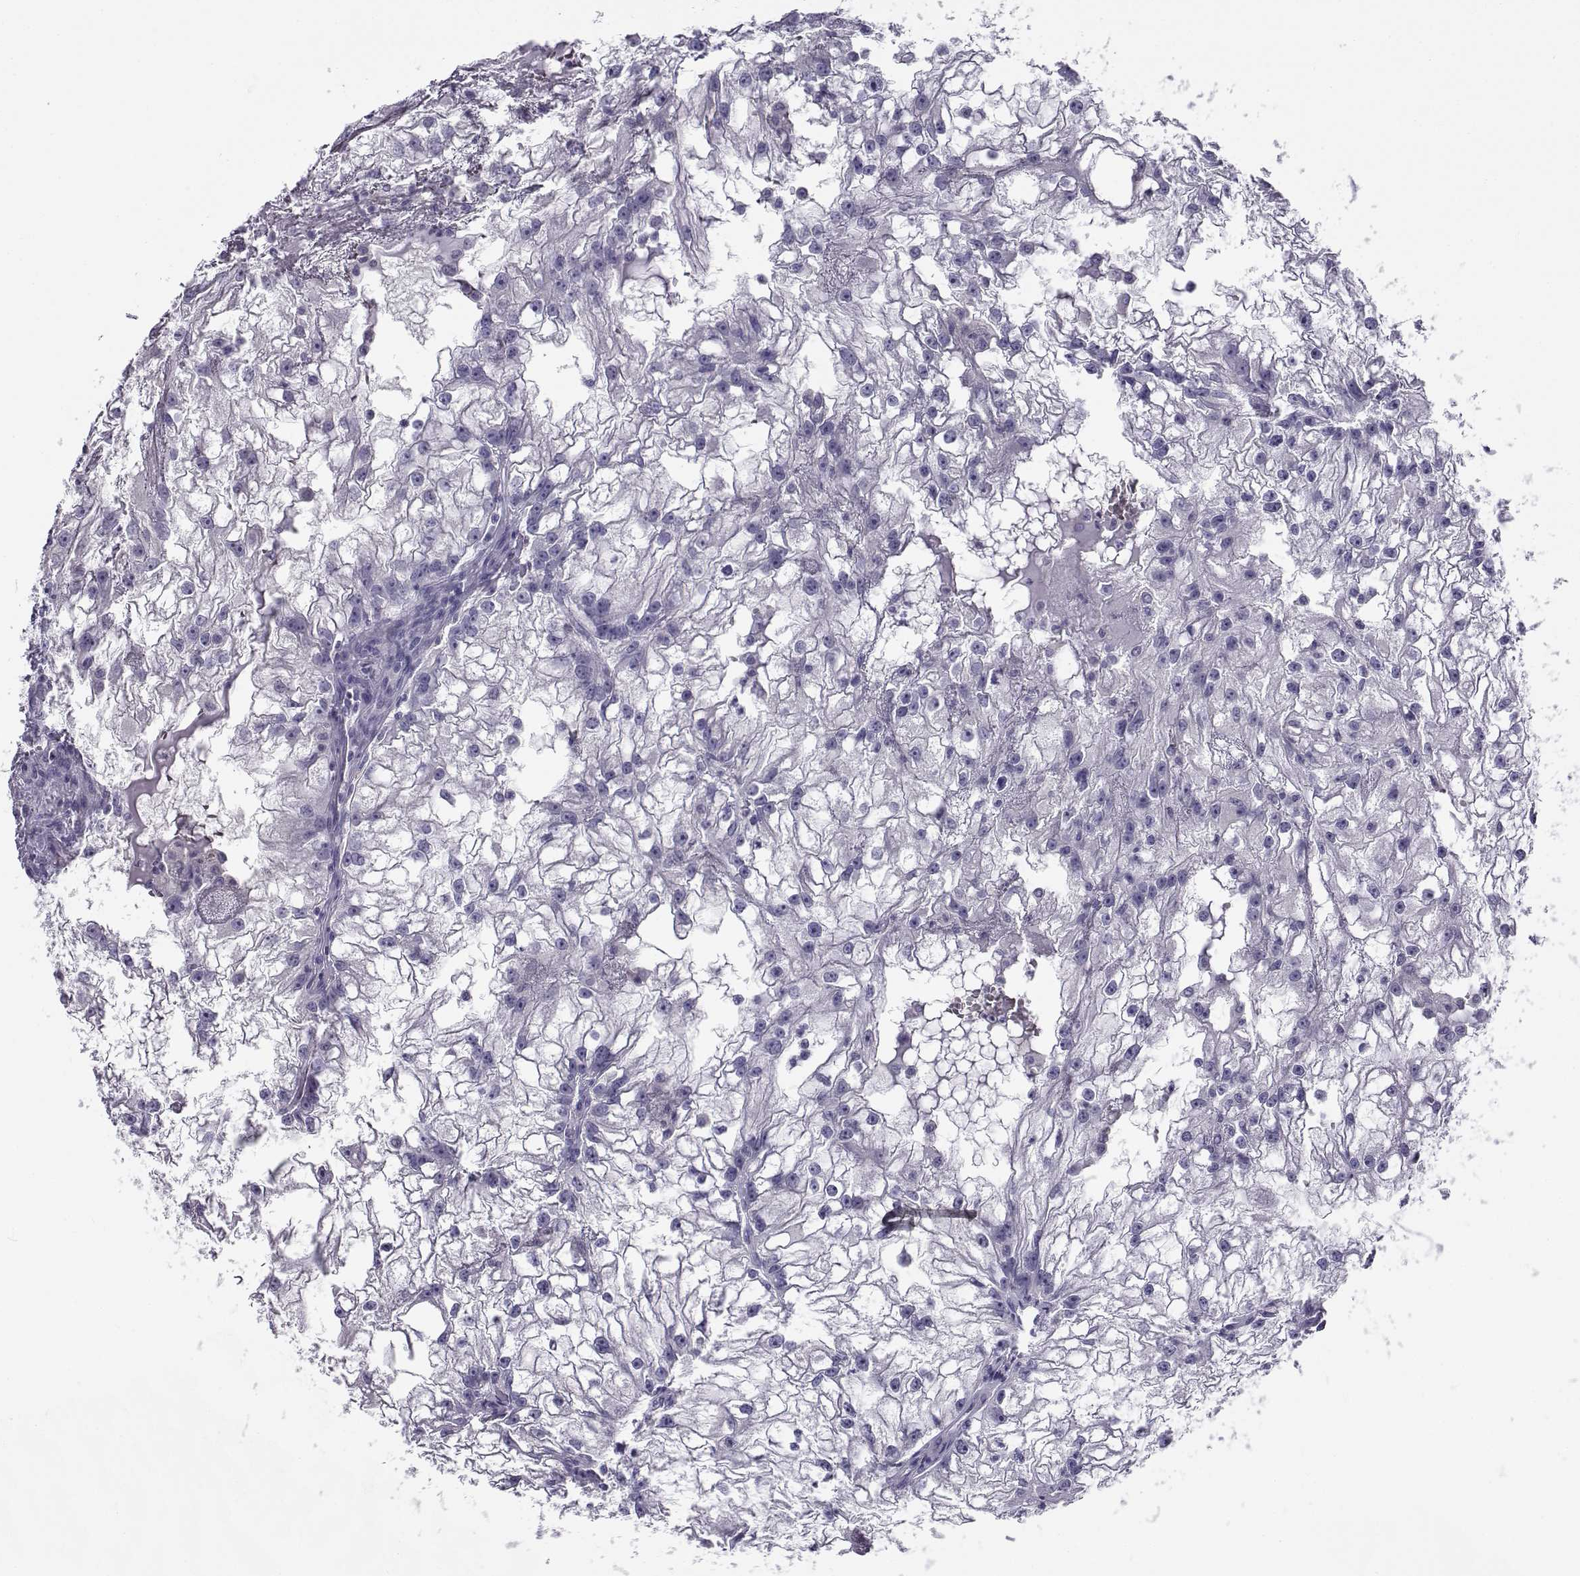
{"staining": {"intensity": "negative", "quantity": "none", "location": "none"}, "tissue": "renal cancer", "cell_type": "Tumor cells", "image_type": "cancer", "snomed": [{"axis": "morphology", "description": "Adenocarcinoma, NOS"}, {"axis": "topography", "description": "Kidney"}], "caption": "Tumor cells show no significant staining in renal cancer.", "gene": "CABS1", "patient": {"sex": "male", "age": 59}}